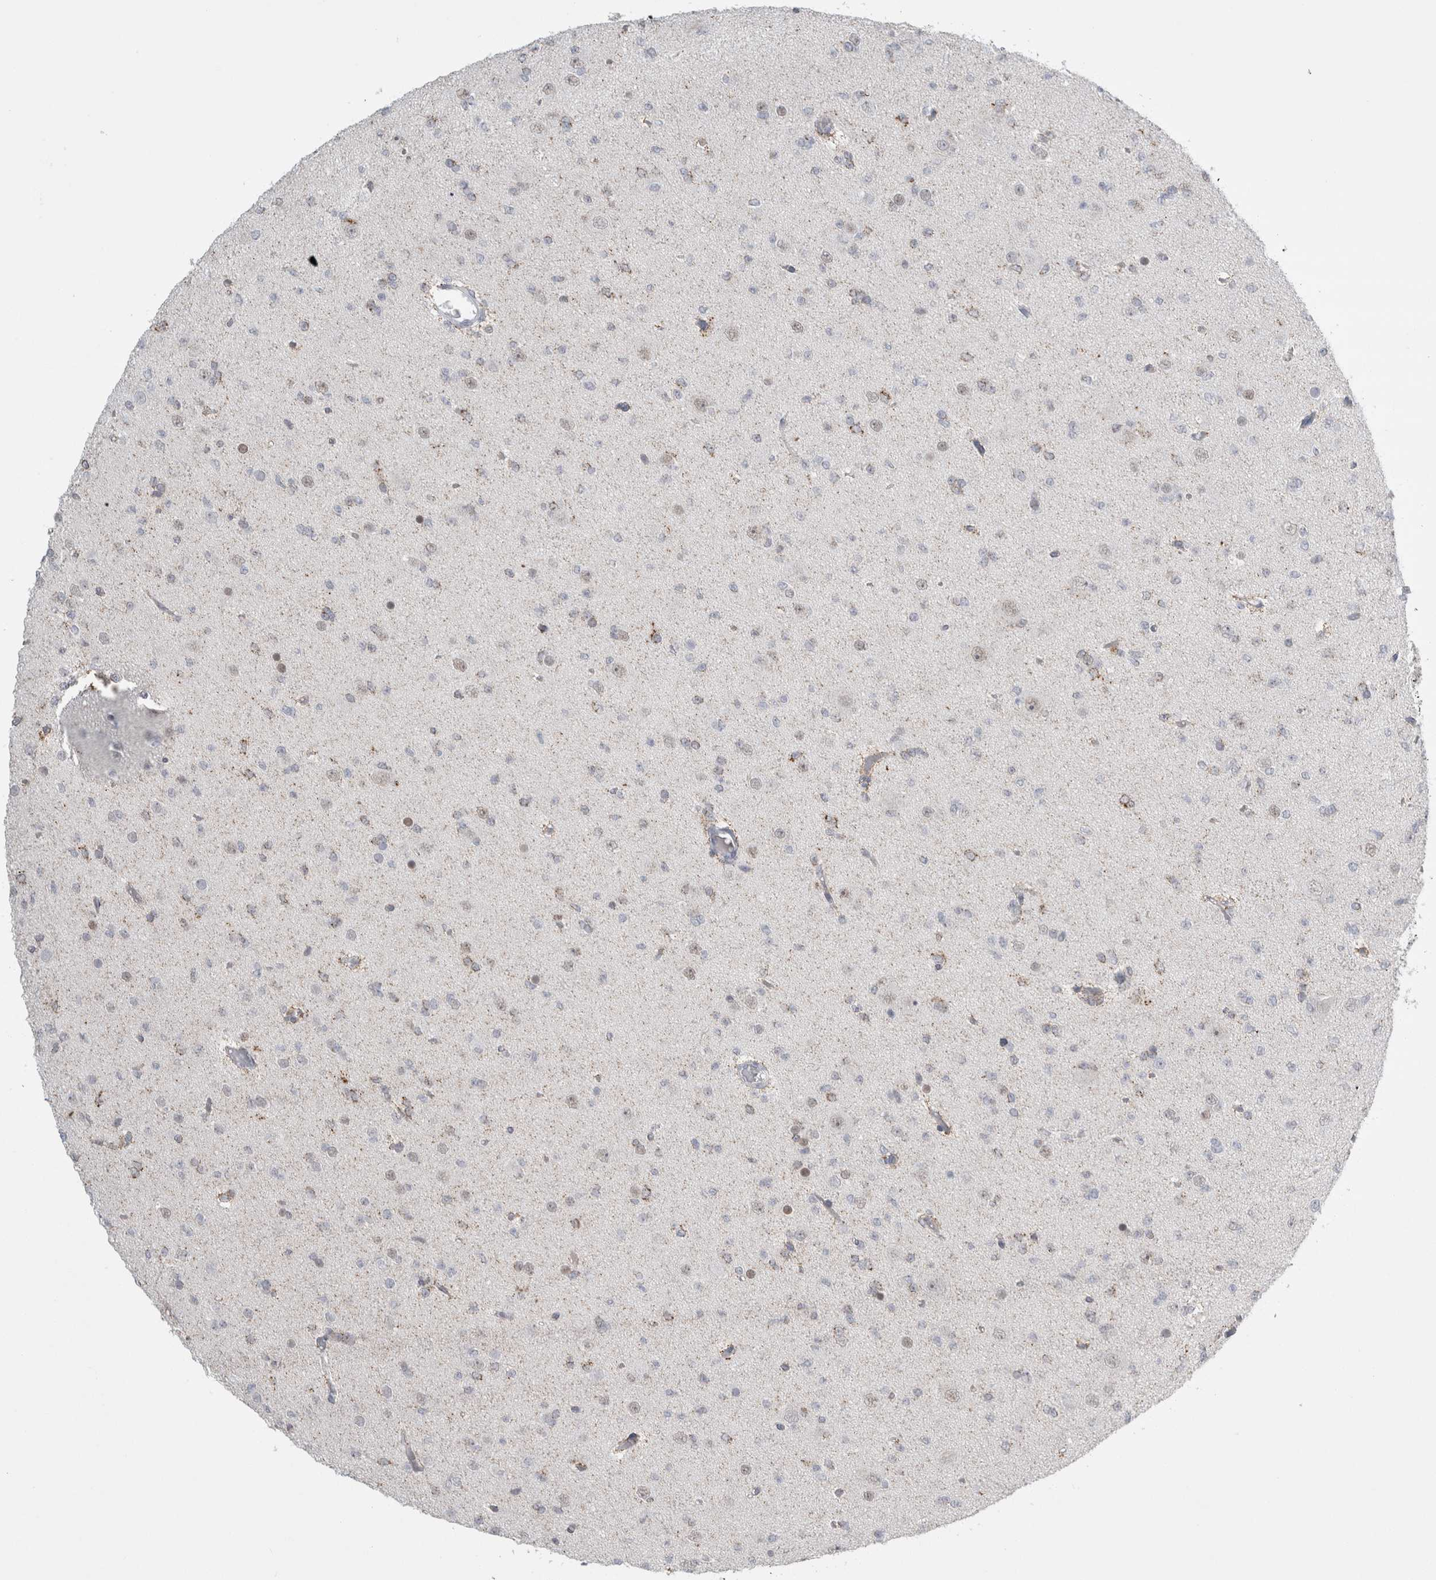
{"staining": {"intensity": "weak", "quantity": "<25%", "location": "cytoplasmic/membranous"}, "tissue": "glioma", "cell_type": "Tumor cells", "image_type": "cancer", "snomed": [{"axis": "morphology", "description": "Glioma, malignant, Low grade"}, {"axis": "topography", "description": "Brain"}], "caption": "Immunohistochemistry (IHC) image of neoplastic tissue: human low-grade glioma (malignant) stained with DAB (3,3'-diaminobenzidine) reveals no significant protein staining in tumor cells.", "gene": "PLIN1", "patient": {"sex": "female", "age": 22}}